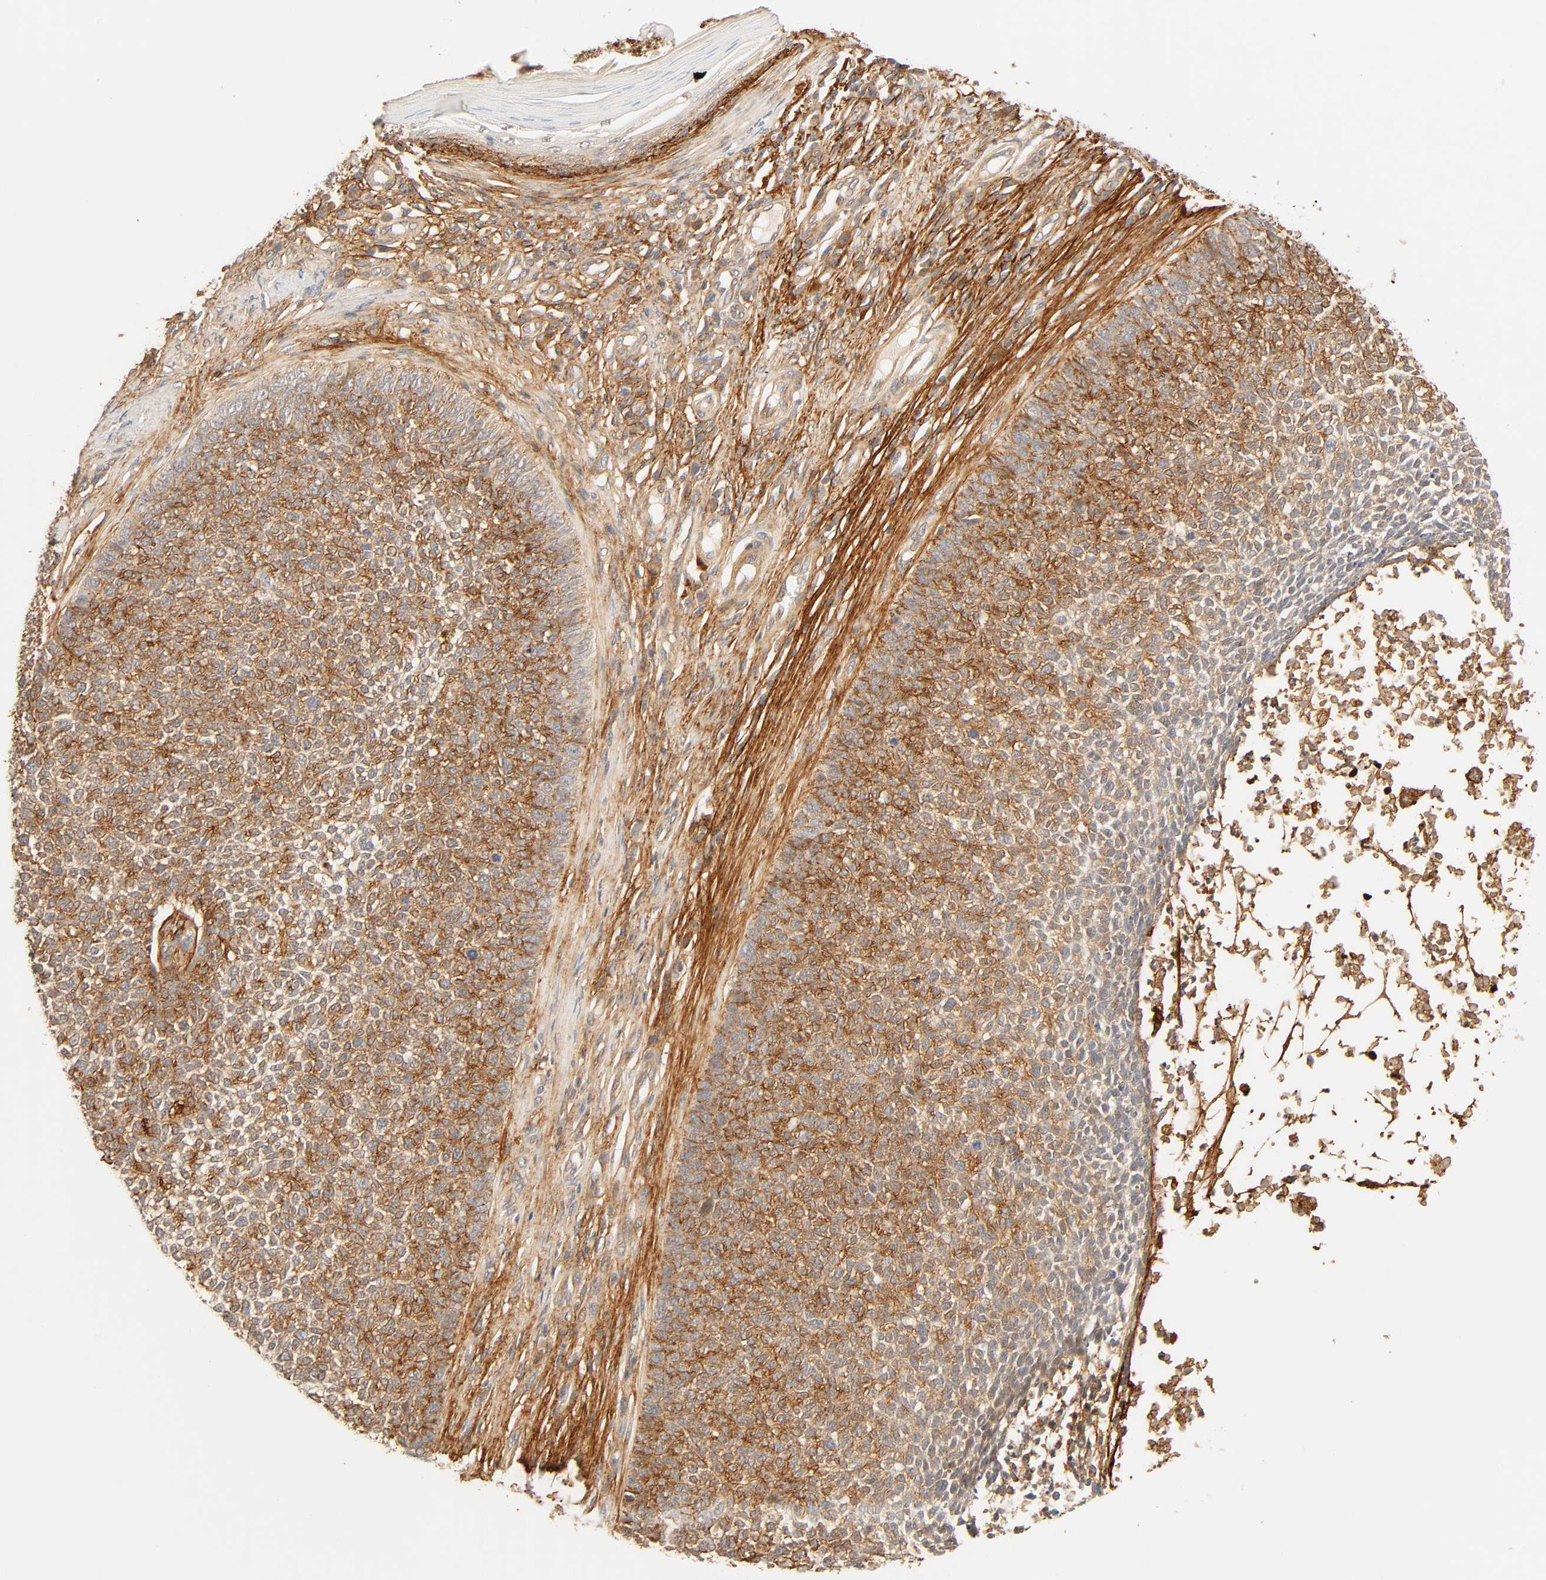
{"staining": {"intensity": "strong", "quantity": ">75%", "location": "cytoplasmic/membranous"}, "tissue": "skin cancer", "cell_type": "Tumor cells", "image_type": "cancer", "snomed": [{"axis": "morphology", "description": "Basal cell carcinoma"}, {"axis": "topography", "description": "Skin"}], "caption": "Protein staining of skin cancer (basal cell carcinoma) tissue exhibits strong cytoplasmic/membranous positivity in approximately >75% of tumor cells.", "gene": "CACNA1G", "patient": {"sex": "female", "age": 84}}